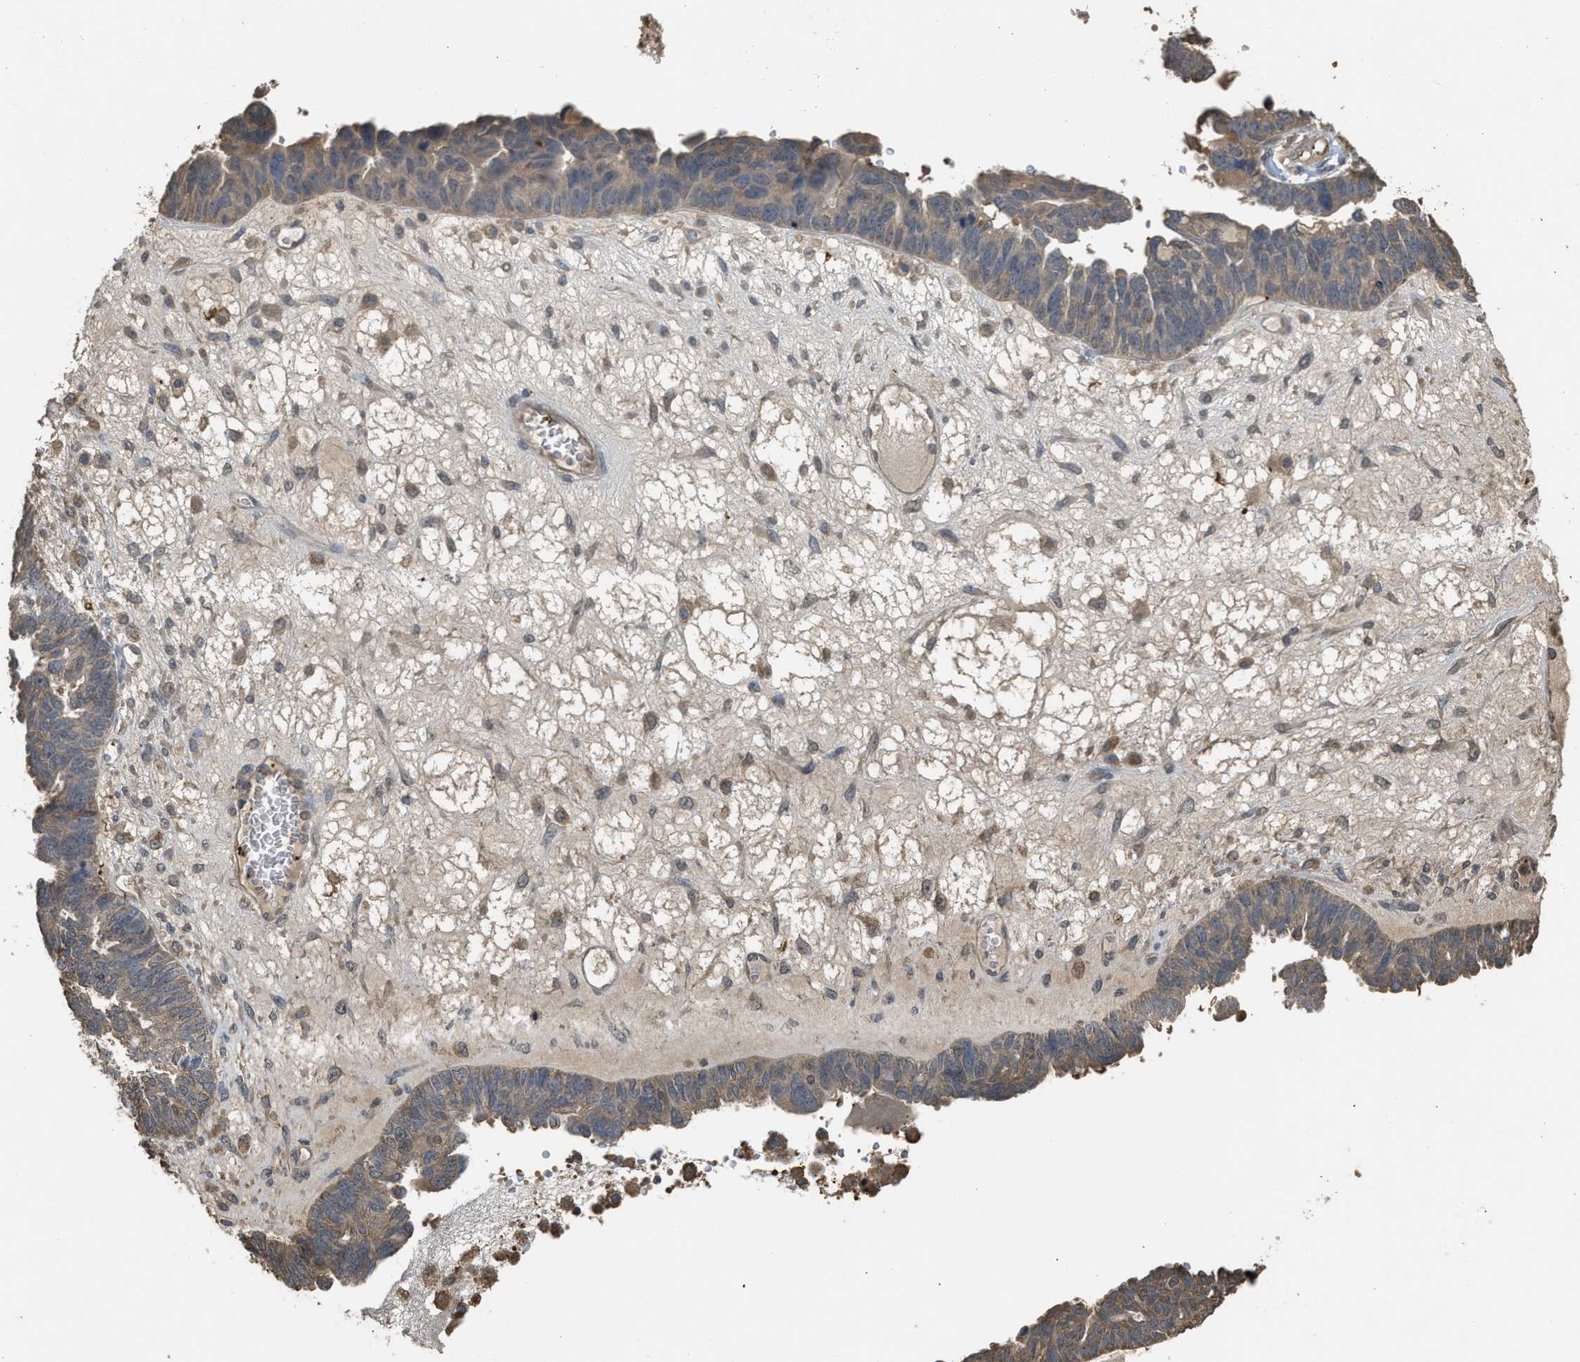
{"staining": {"intensity": "weak", "quantity": "25%-75%", "location": "cytoplasmic/membranous"}, "tissue": "ovarian cancer", "cell_type": "Tumor cells", "image_type": "cancer", "snomed": [{"axis": "morphology", "description": "Cystadenocarcinoma, serous, NOS"}, {"axis": "topography", "description": "Ovary"}], "caption": "Tumor cells show weak cytoplasmic/membranous positivity in about 25%-75% of cells in ovarian serous cystadenocarcinoma.", "gene": "ARHGDIA", "patient": {"sex": "female", "age": 79}}